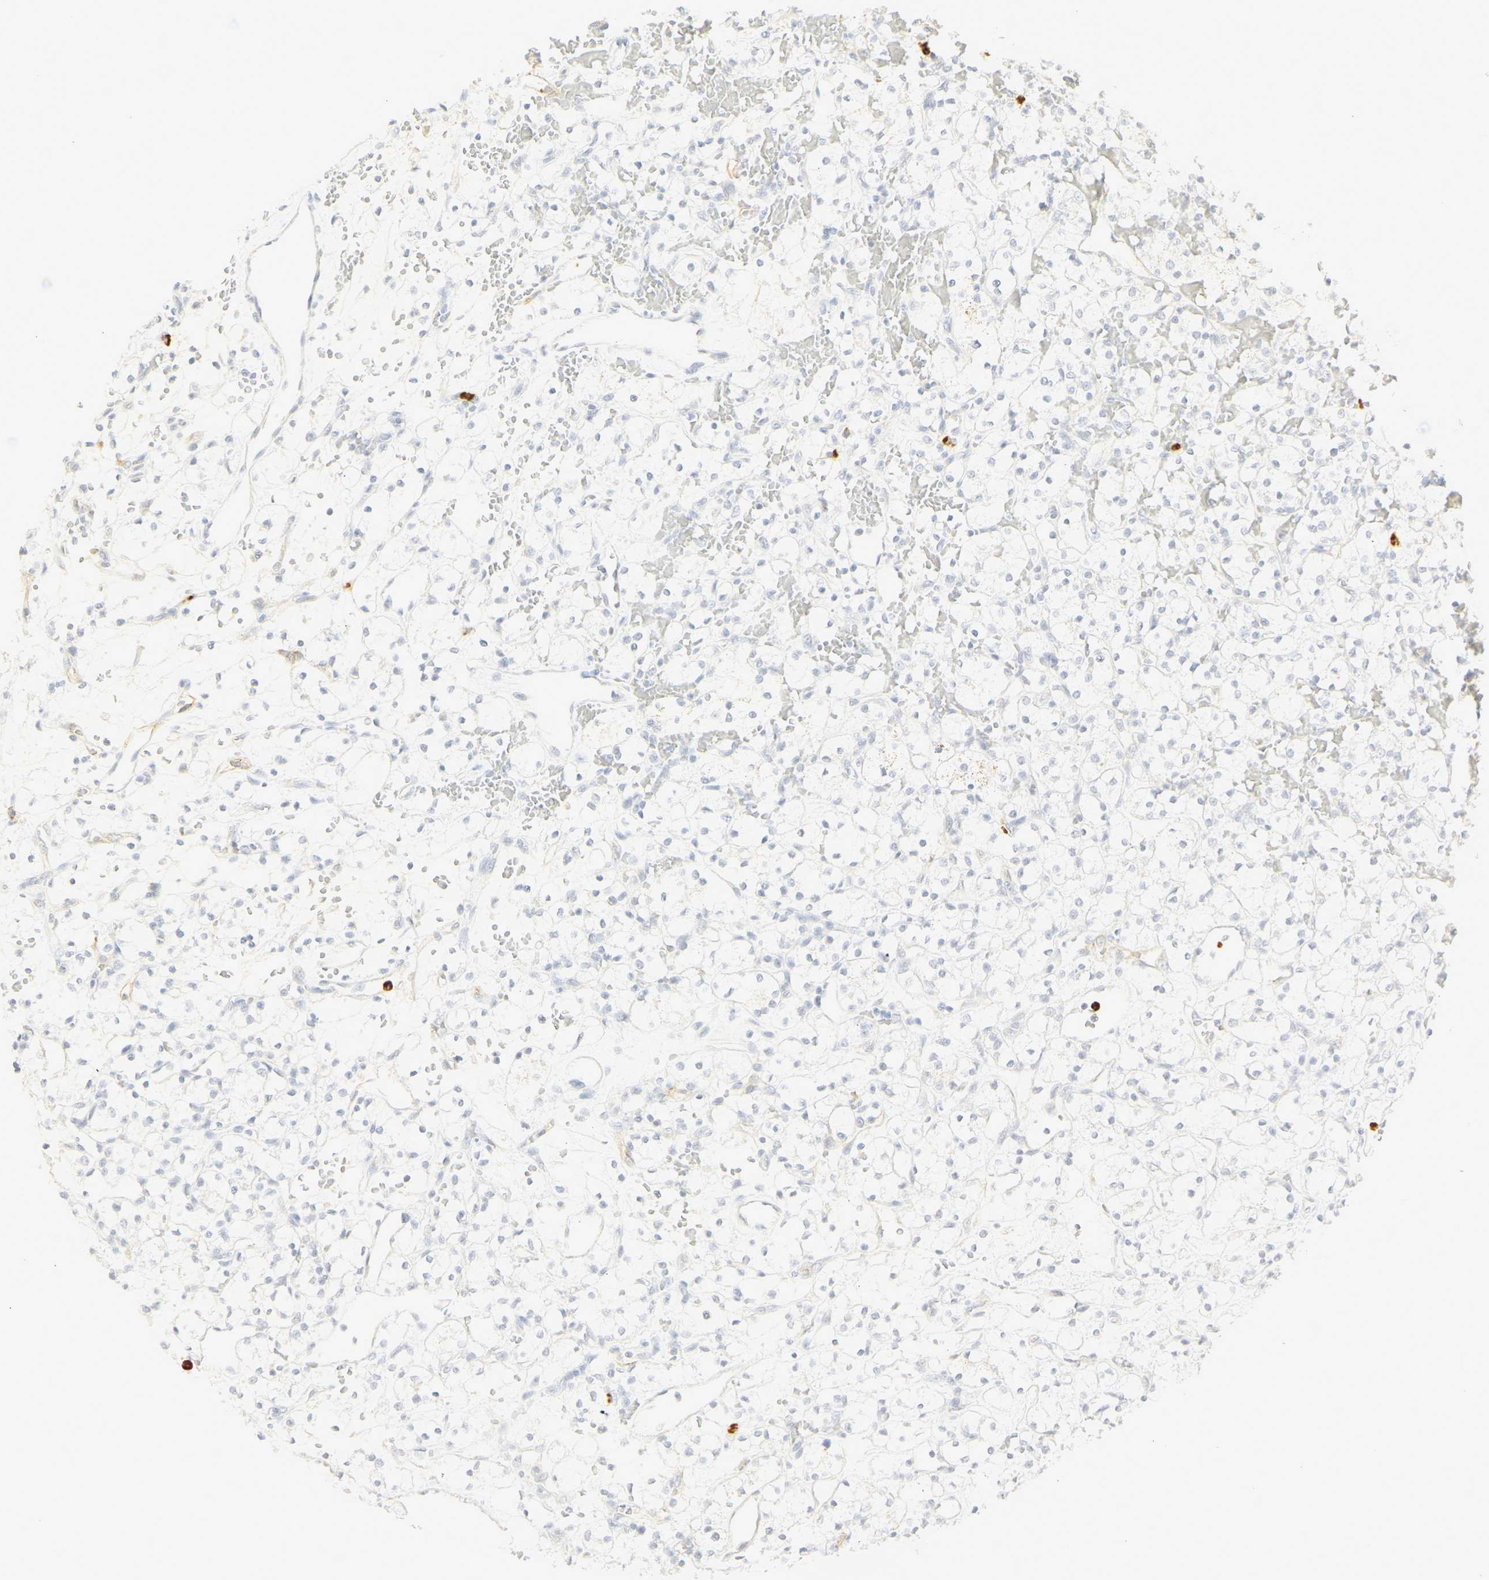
{"staining": {"intensity": "negative", "quantity": "none", "location": "none"}, "tissue": "renal cancer", "cell_type": "Tumor cells", "image_type": "cancer", "snomed": [{"axis": "morphology", "description": "Adenocarcinoma, NOS"}, {"axis": "topography", "description": "Kidney"}], "caption": "The micrograph reveals no staining of tumor cells in renal adenocarcinoma.", "gene": "CEACAM5", "patient": {"sex": "female", "age": 60}}